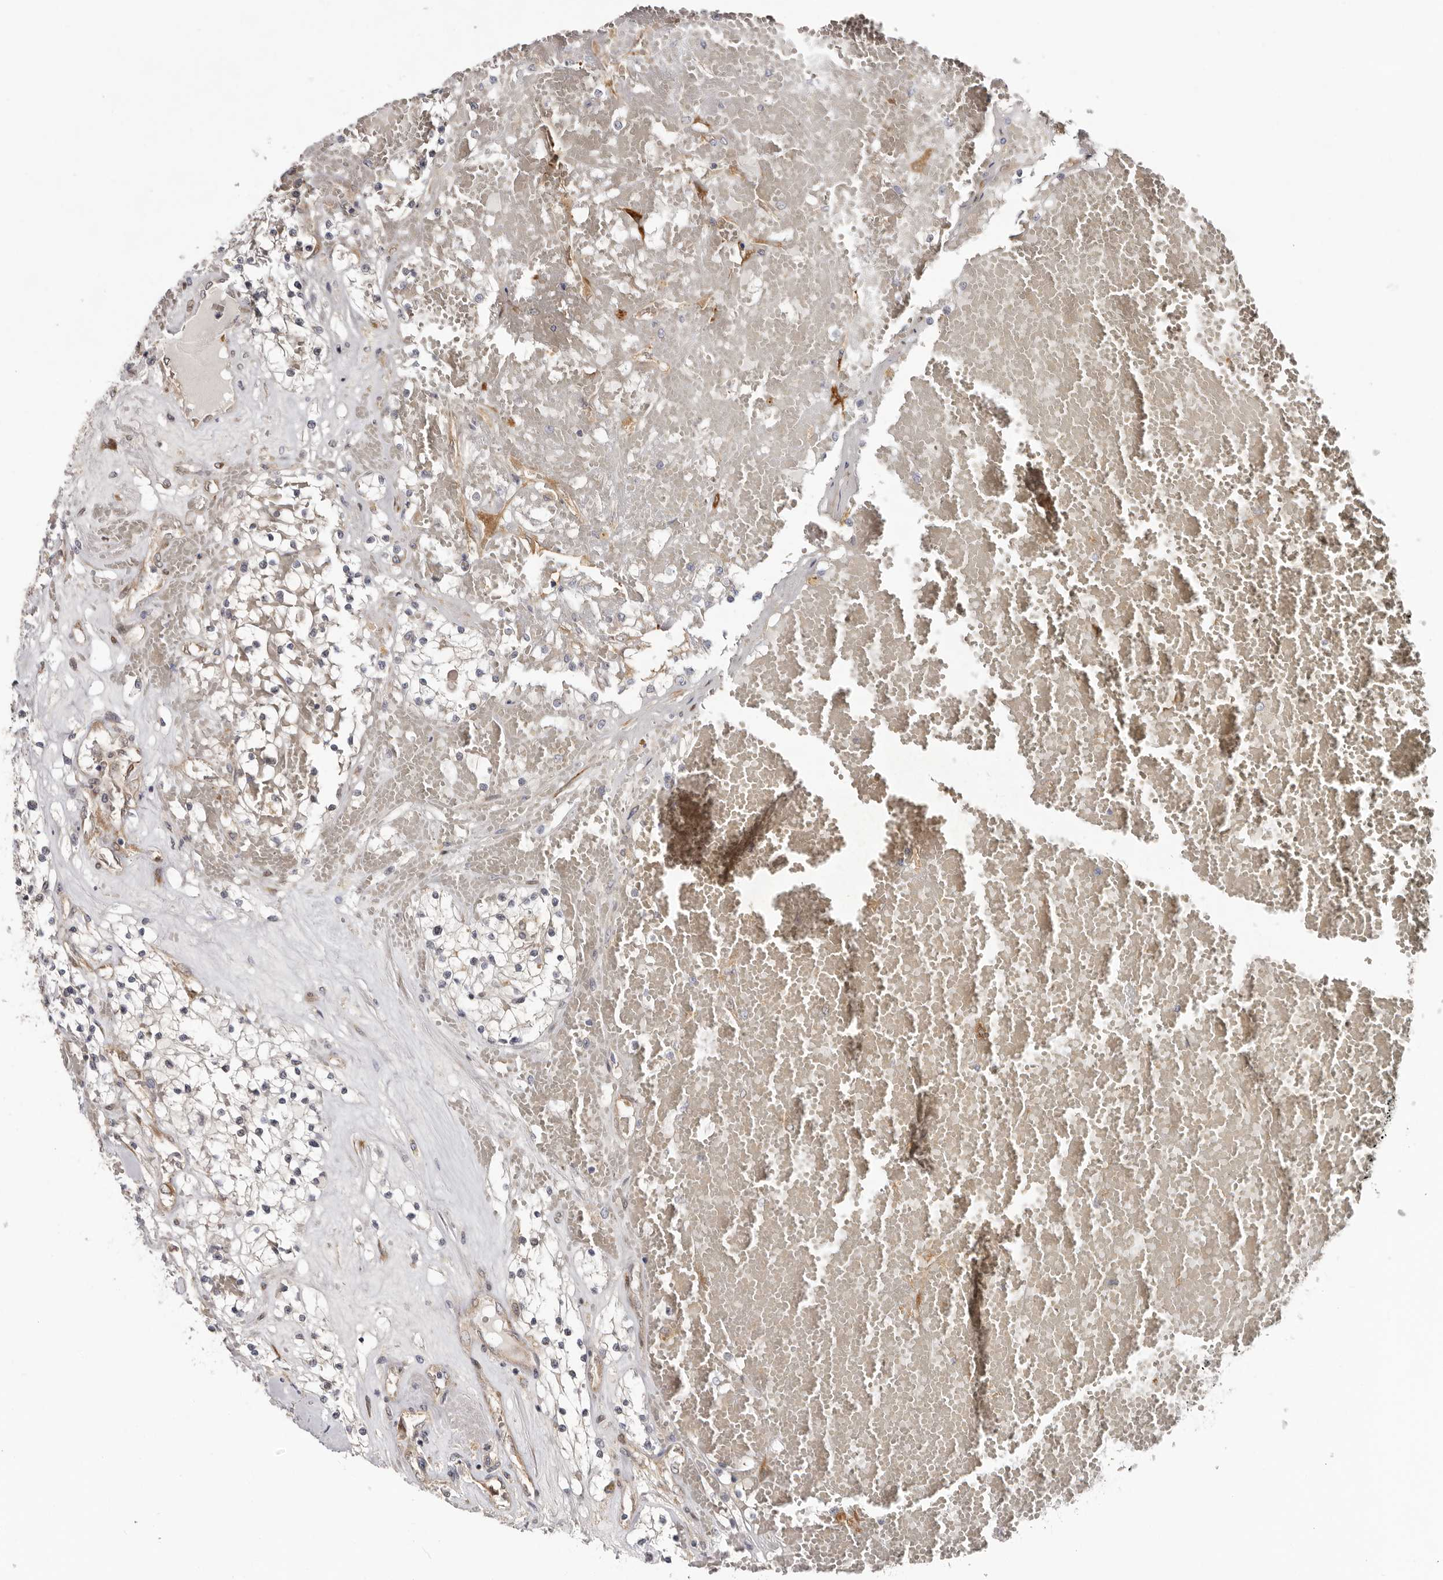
{"staining": {"intensity": "negative", "quantity": "none", "location": "none"}, "tissue": "renal cancer", "cell_type": "Tumor cells", "image_type": "cancer", "snomed": [{"axis": "morphology", "description": "Normal tissue, NOS"}, {"axis": "morphology", "description": "Adenocarcinoma, NOS"}, {"axis": "topography", "description": "Kidney"}], "caption": "A high-resolution photomicrograph shows immunohistochemistry (IHC) staining of renal cancer, which displays no significant positivity in tumor cells.", "gene": "SBDS", "patient": {"sex": "male", "age": 68}}